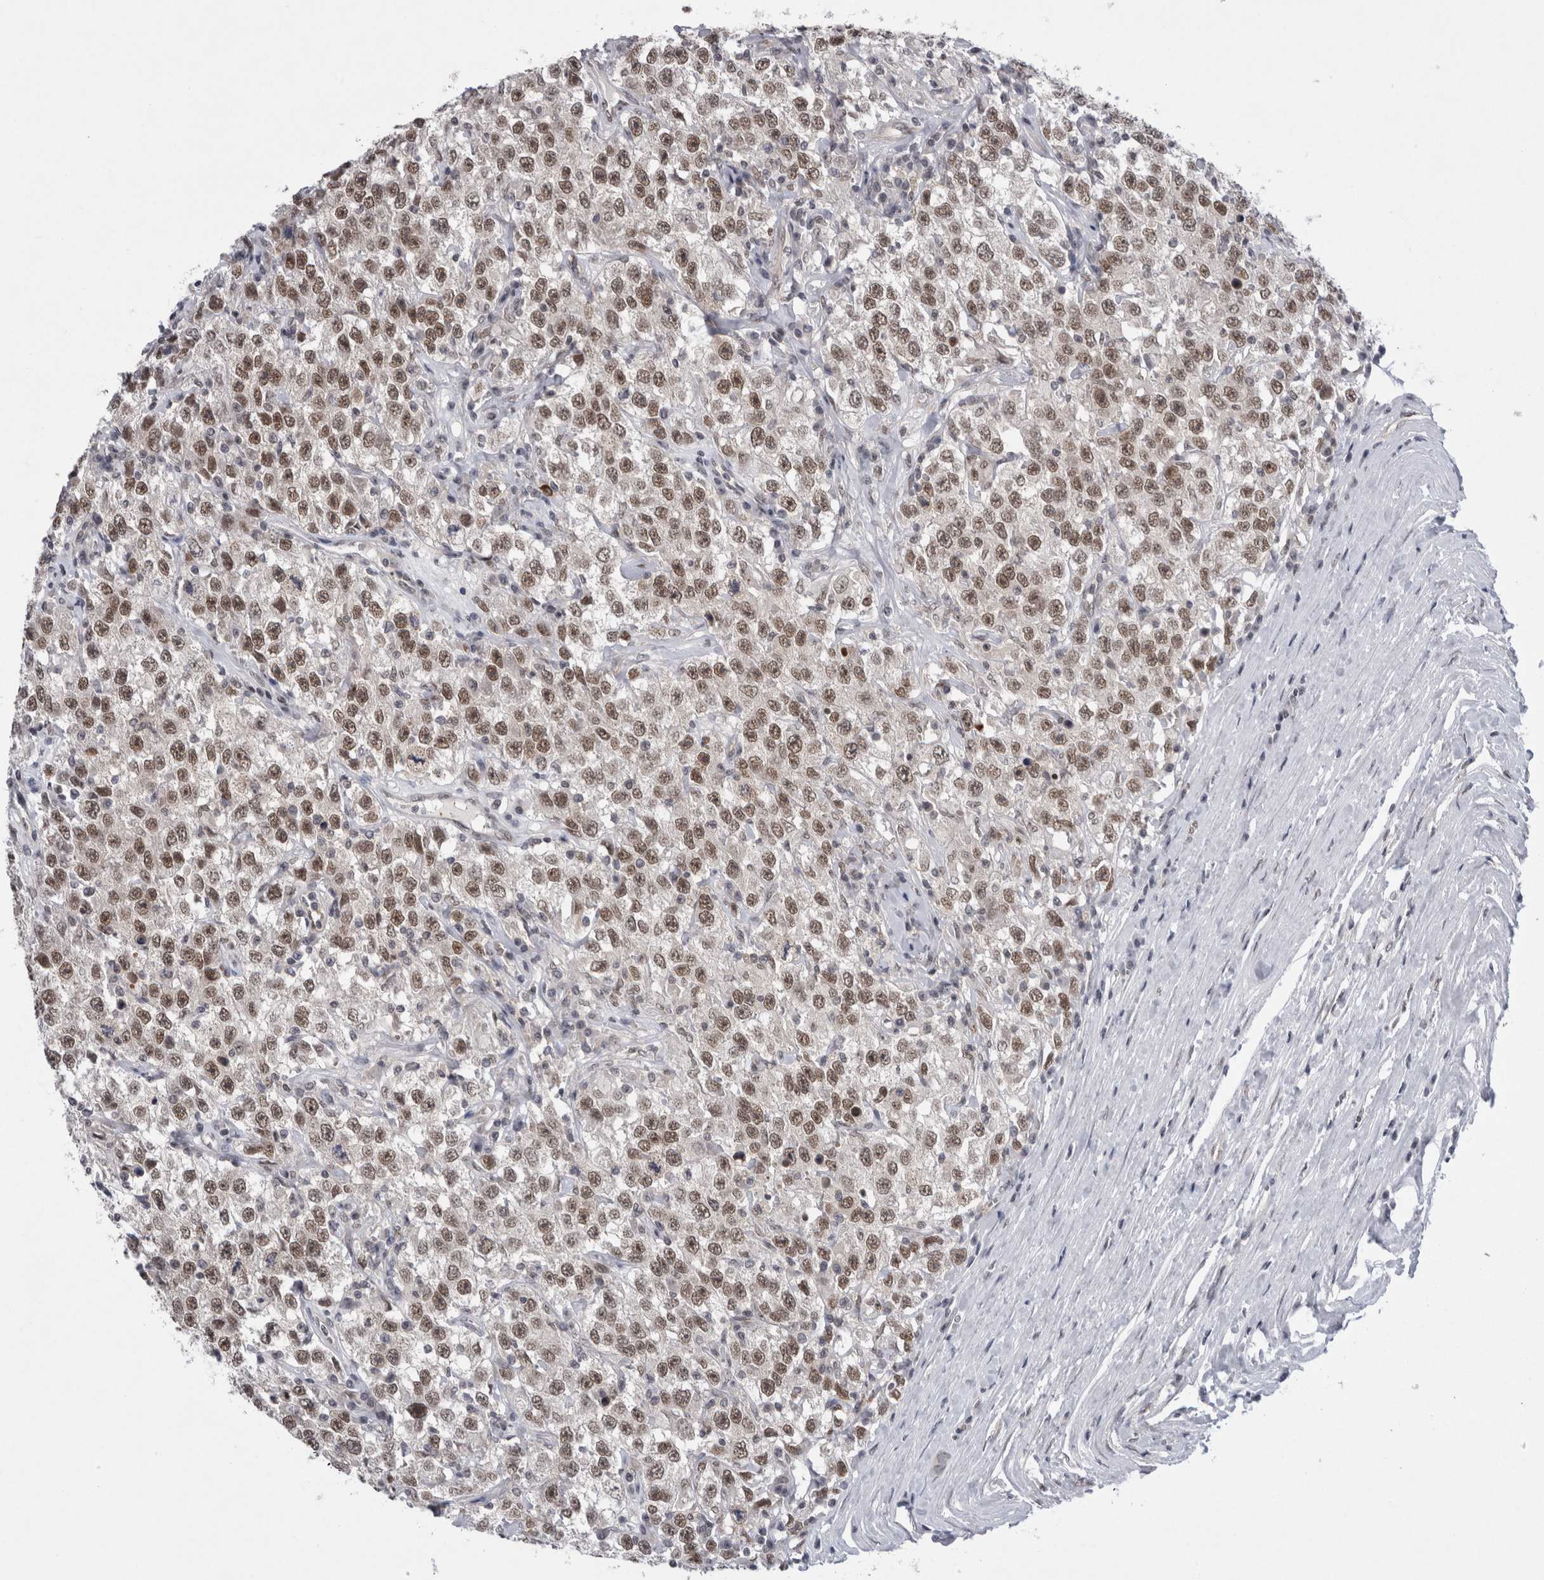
{"staining": {"intensity": "moderate", "quantity": ">75%", "location": "nuclear"}, "tissue": "testis cancer", "cell_type": "Tumor cells", "image_type": "cancer", "snomed": [{"axis": "morphology", "description": "Seminoma, NOS"}, {"axis": "topography", "description": "Testis"}], "caption": "A medium amount of moderate nuclear positivity is identified in approximately >75% of tumor cells in testis cancer (seminoma) tissue.", "gene": "PSMB2", "patient": {"sex": "male", "age": 41}}